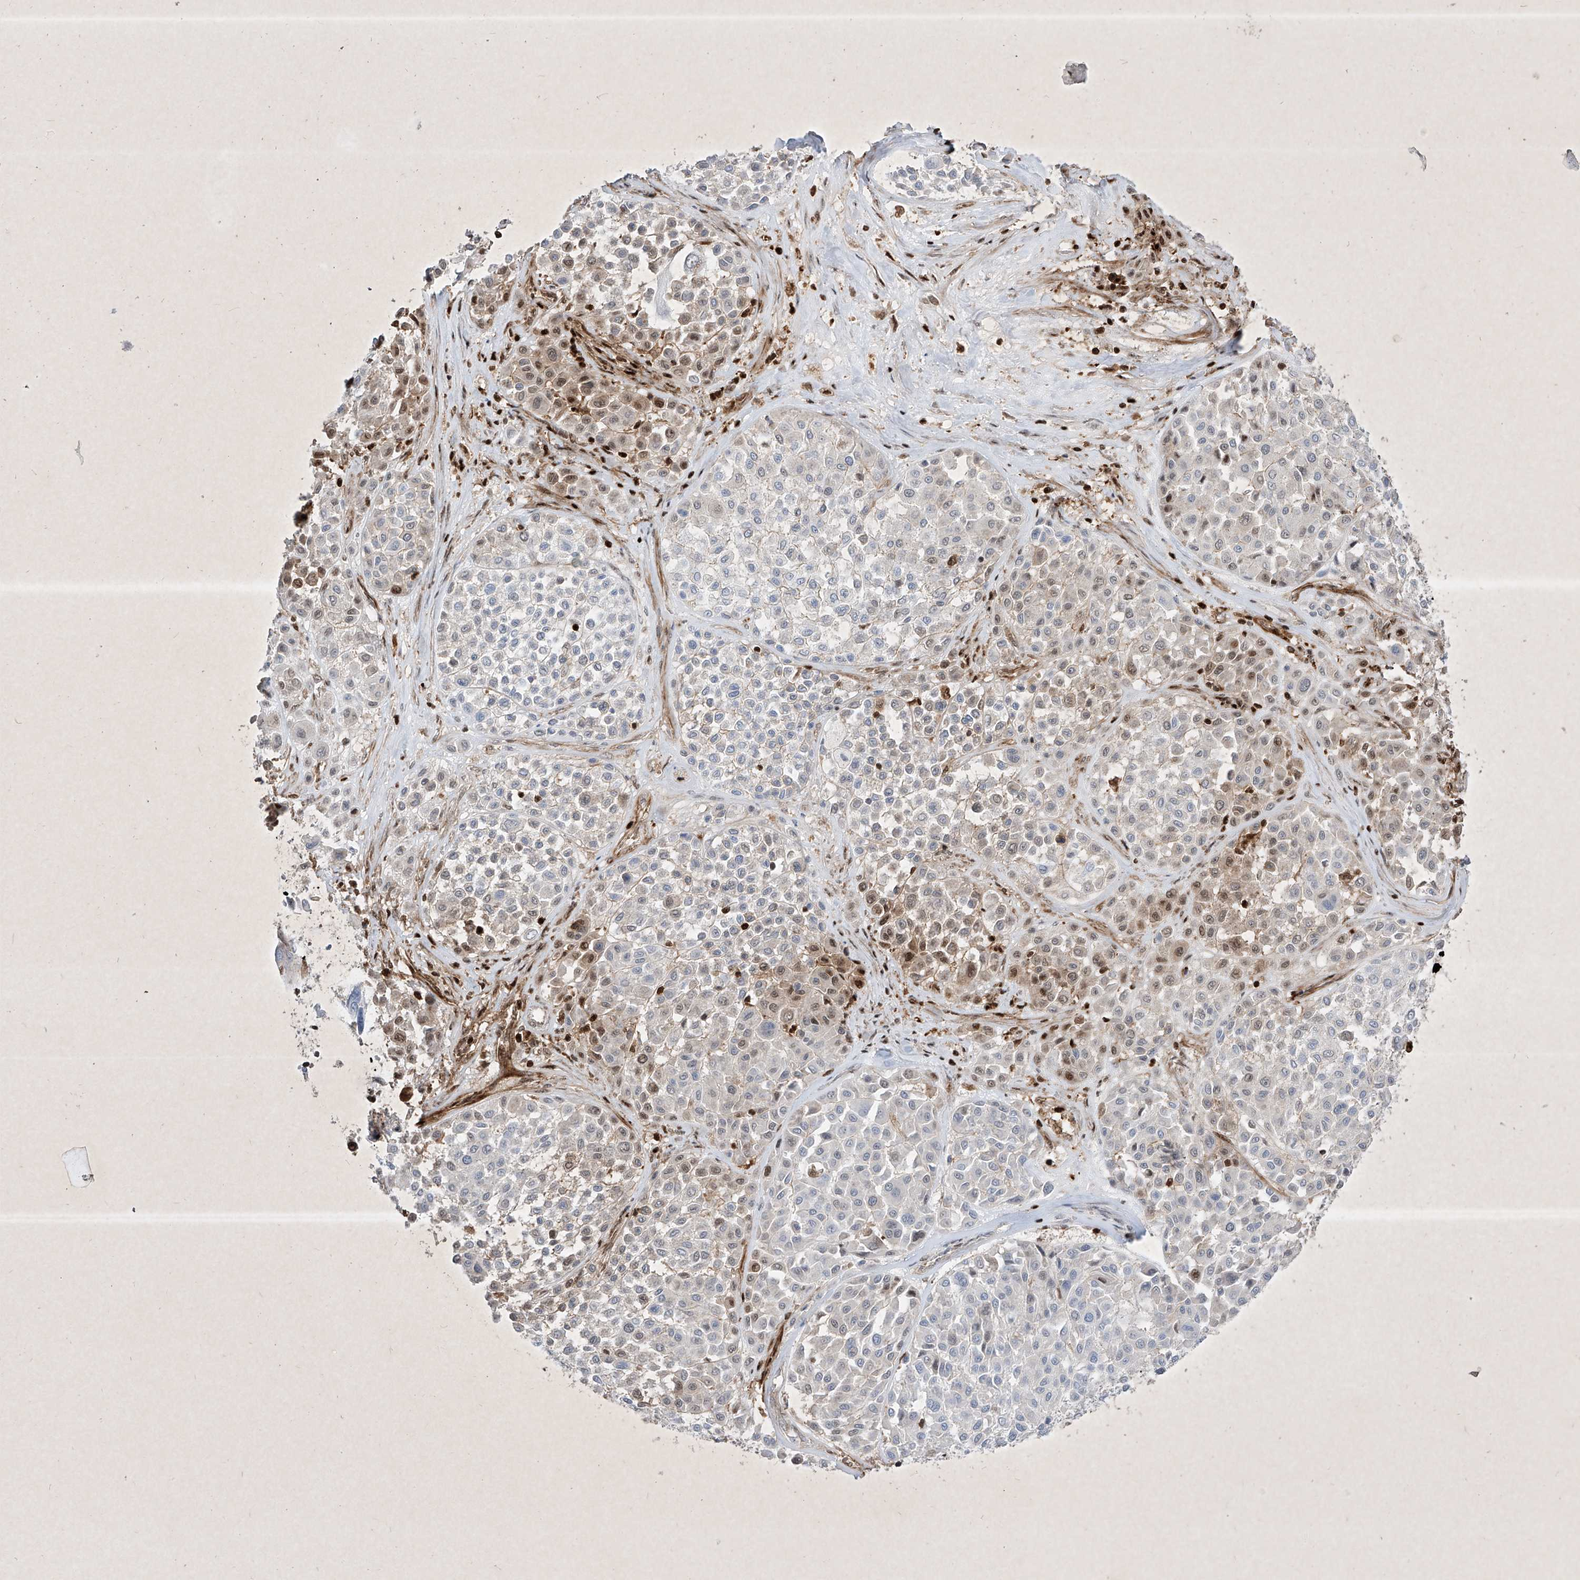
{"staining": {"intensity": "moderate", "quantity": "<25%", "location": "cytoplasmic/membranous,nuclear"}, "tissue": "melanoma", "cell_type": "Tumor cells", "image_type": "cancer", "snomed": [{"axis": "morphology", "description": "Malignant melanoma, Metastatic site"}, {"axis": "topography", "description": "Soft tissue"}], "caption": "Protein analysis of malignant melanoma (metastatic site) tissue displays moderate cytoplasmic/membranous and nuclear expression in approximately <25% of tumor cells.", "gene": "PSMB10", "patient": {"sex": "male", "age": 41}}